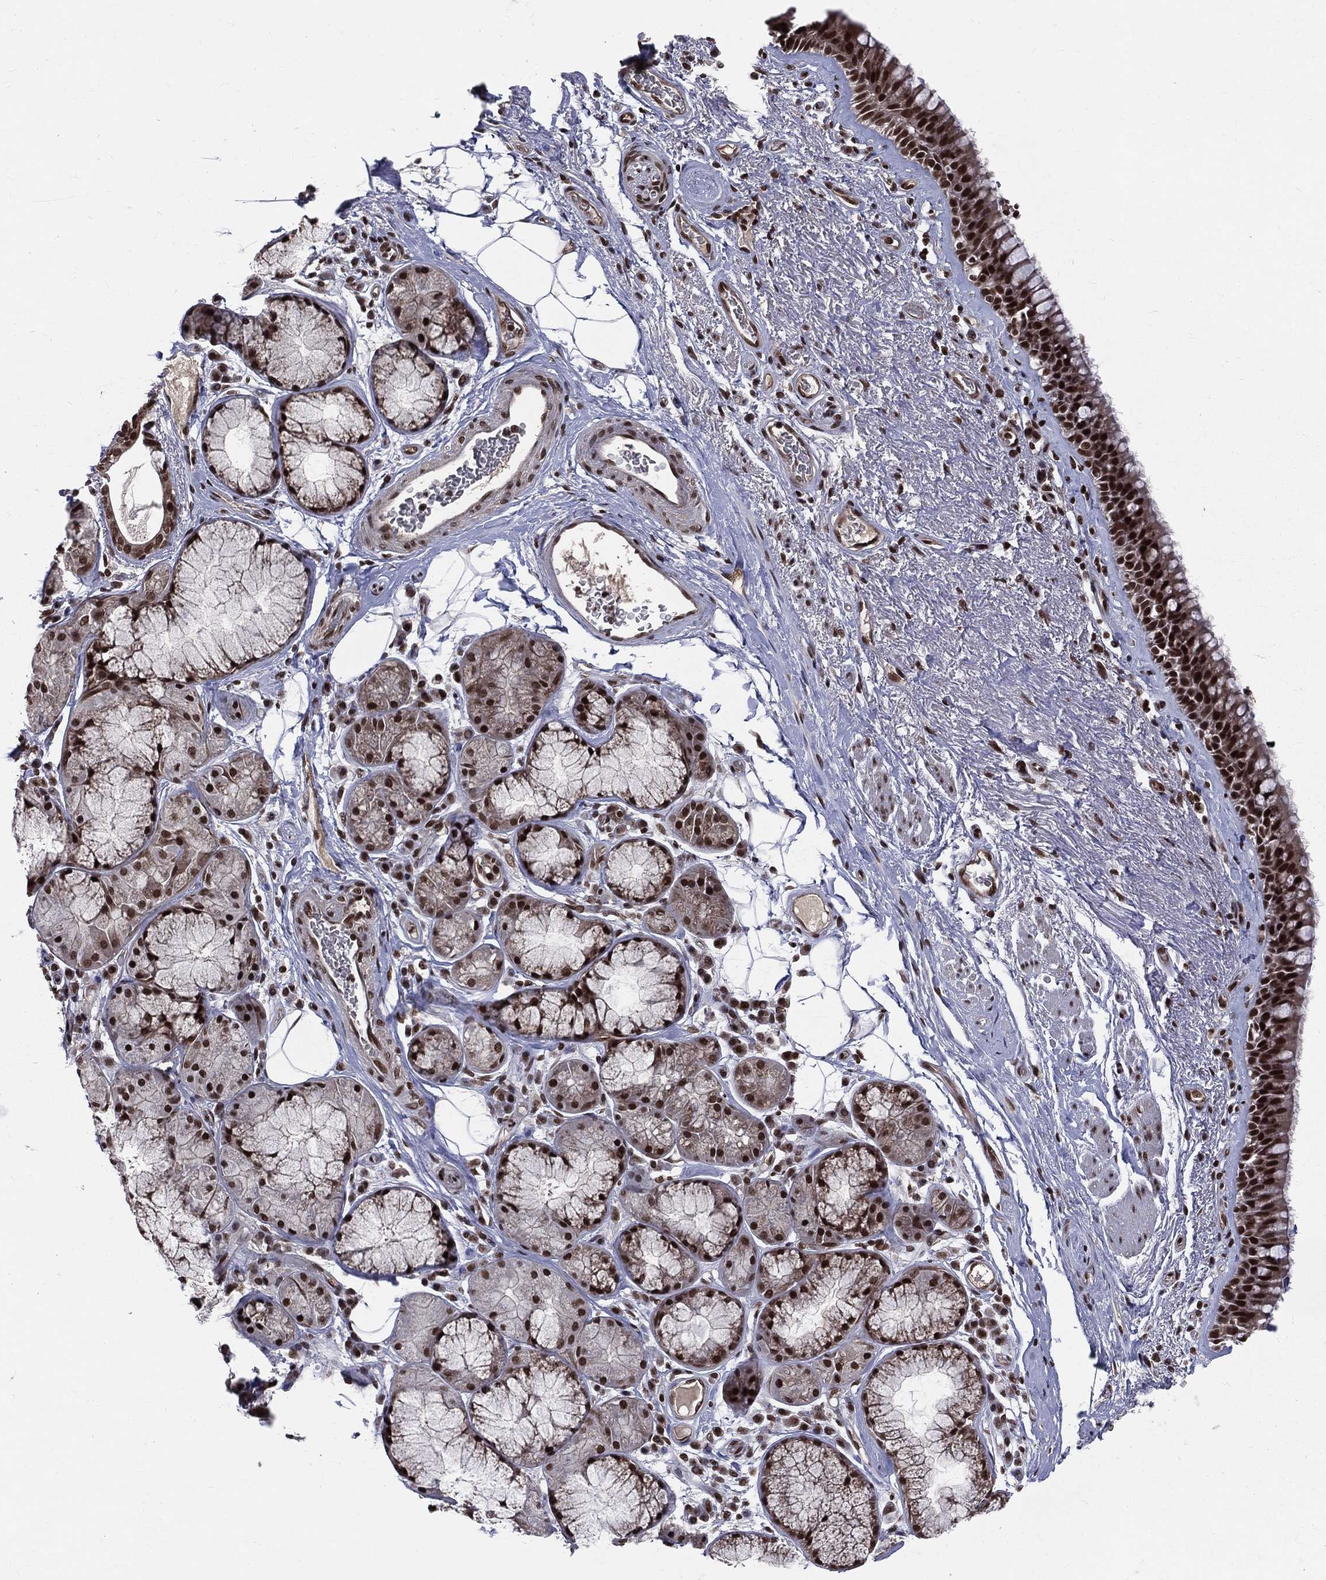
{"staining": {"intensity": "strong", "quantity": ">75%", "location": "nuclear"}, "tissue": "bronchus", "cell_type": "Respiratory epithelial cells", "image_type": "normal", "snomed": [{"axis": "morphology", "description": "Normal tissue, NOS"}, {"axis": "topography", "description": "Bronchus"}], "caption": "This is a micrograph of IHC staining of benign bronchus, which shows strong staining in the nuclear of respiratory epithelial cells.", "gene": "SMC3", "patient": {"sex": "male", "age": 82}}